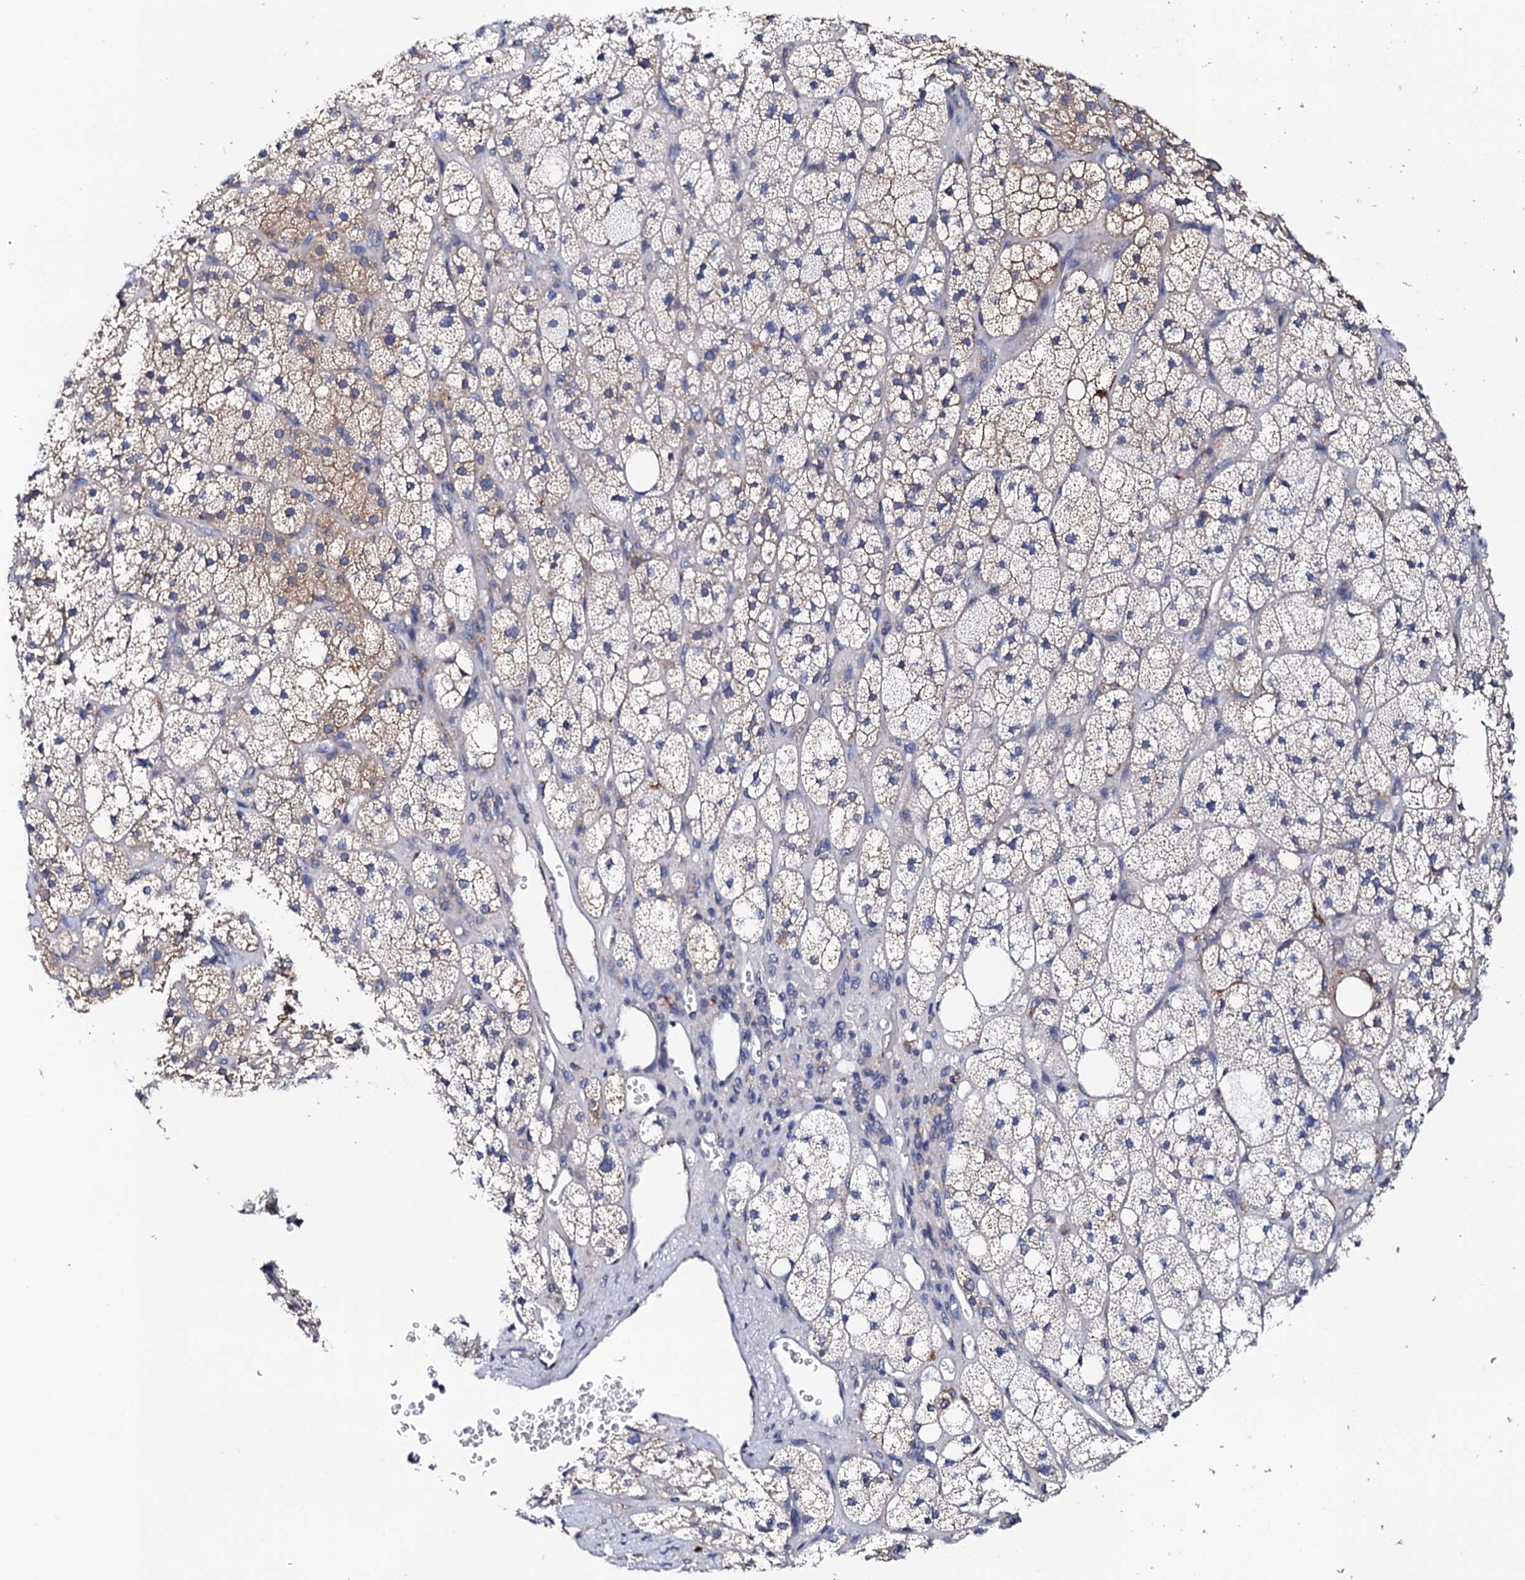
{"staining": {"intensity": "weak", "quantity": "<25%", "location": "cytoplasmic/membranous"}, "tissue": "adrenal gland", "cell_type": "Glandular cells", "image_type": "normal", "snomed": [{"axis": "morphology", "description": "Normal tissue, NOS"}, {"axis": "topography", "description": "Adrenal gland"}], "caption": "High power microscopy histopathology image of an immunohistochemistry image of unremarkable adrenal gland, revealing no significant expression in glandular cells.", "gene": "NUP58", "patient": {"sex": "male", "age": 61}}